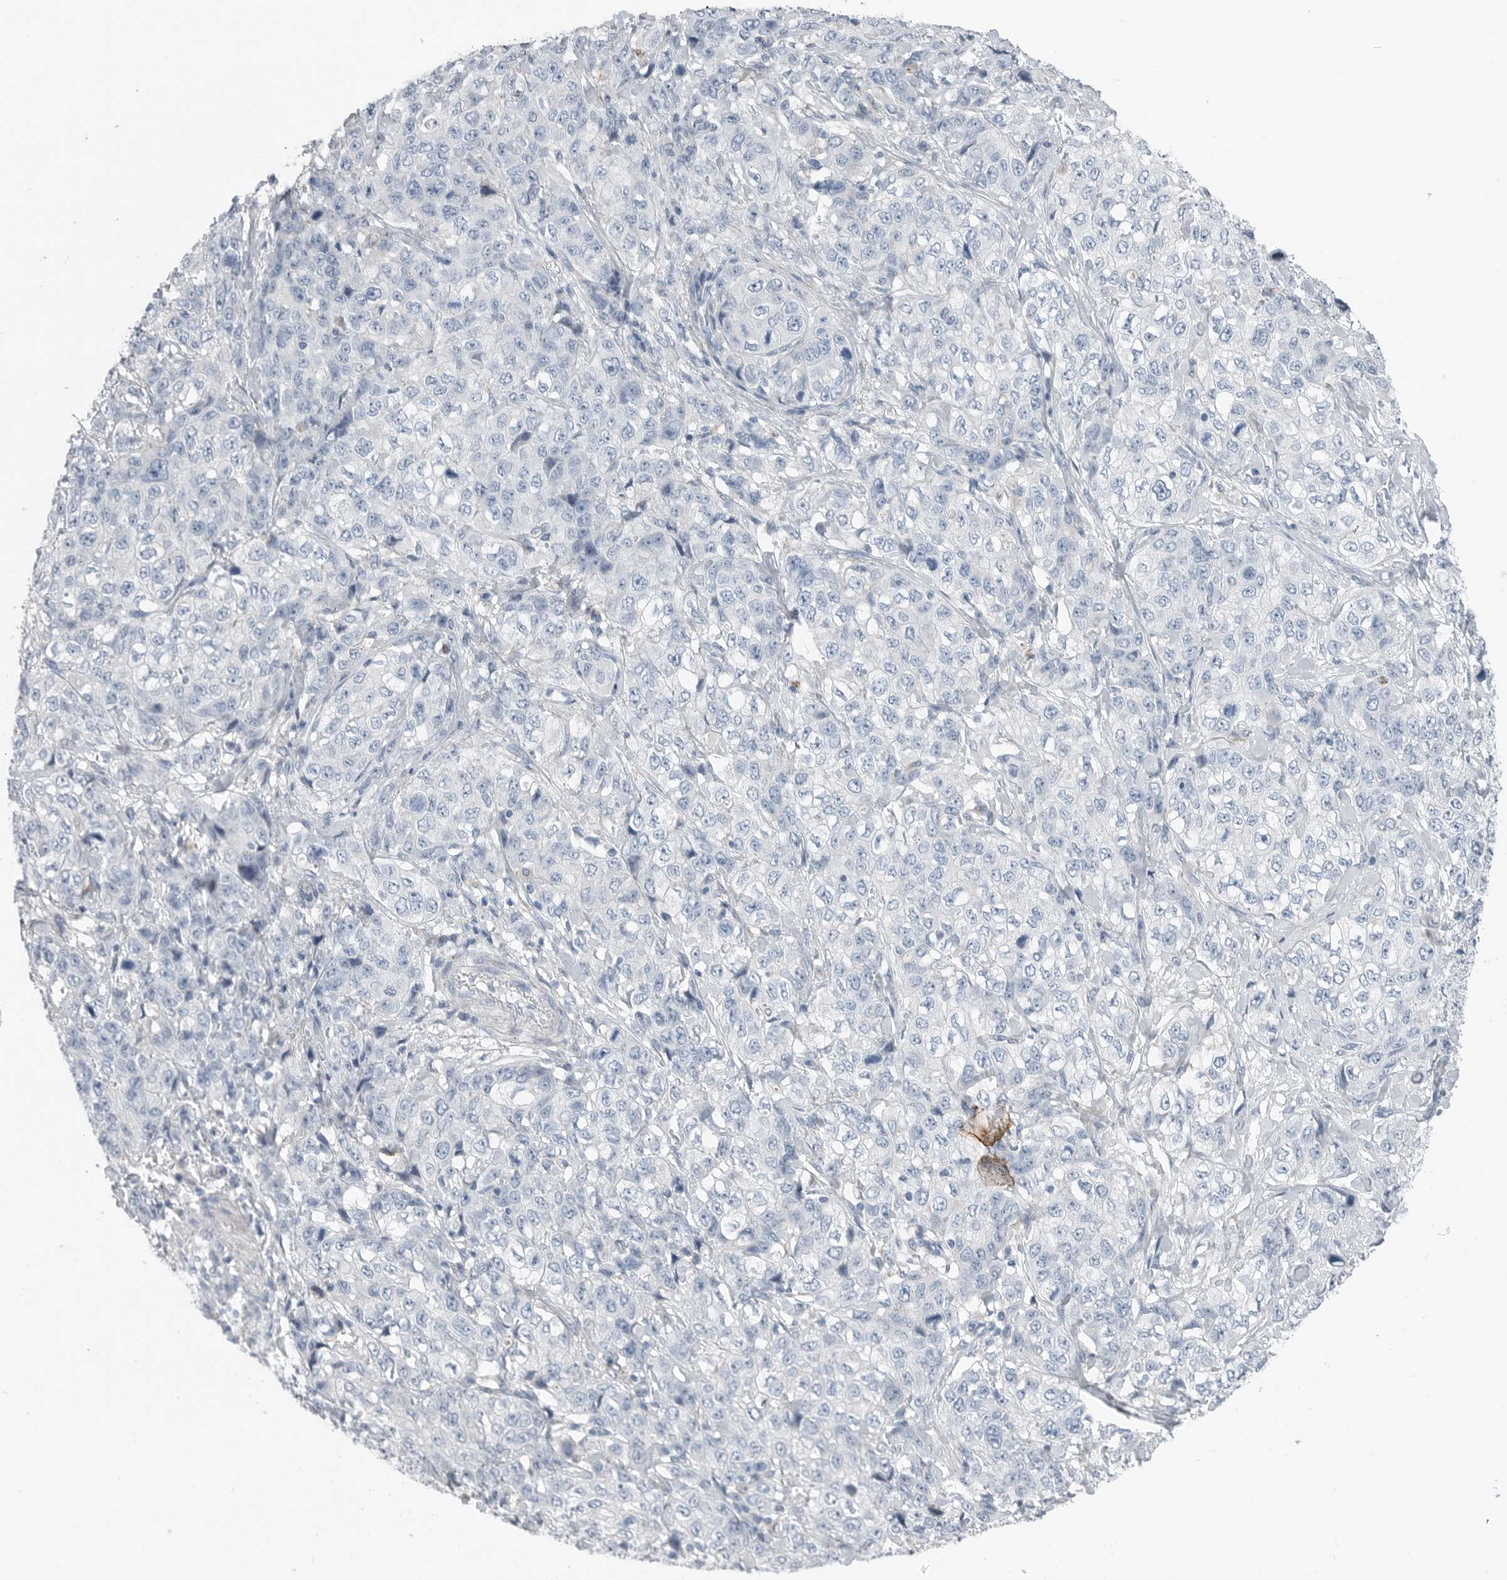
{"staining": {"intensity": "negative", "quantity": "none", "location": "none"}, "tissue": "stomach cancer", "cell_type": "Tumor cells", "image_type": "cancer", "snomed": [{"axis": "morphology", "description": "Adenocarcinoma, NOS"}, {"axis": "topography", "description": "Stomach"}], "caption": "Adenocarcinoma (stomach) stained for a protein using IHC displays no staining tumor cells.", "gene": "SERPINB7", "patient": {"sex": "male", "age": 48}}